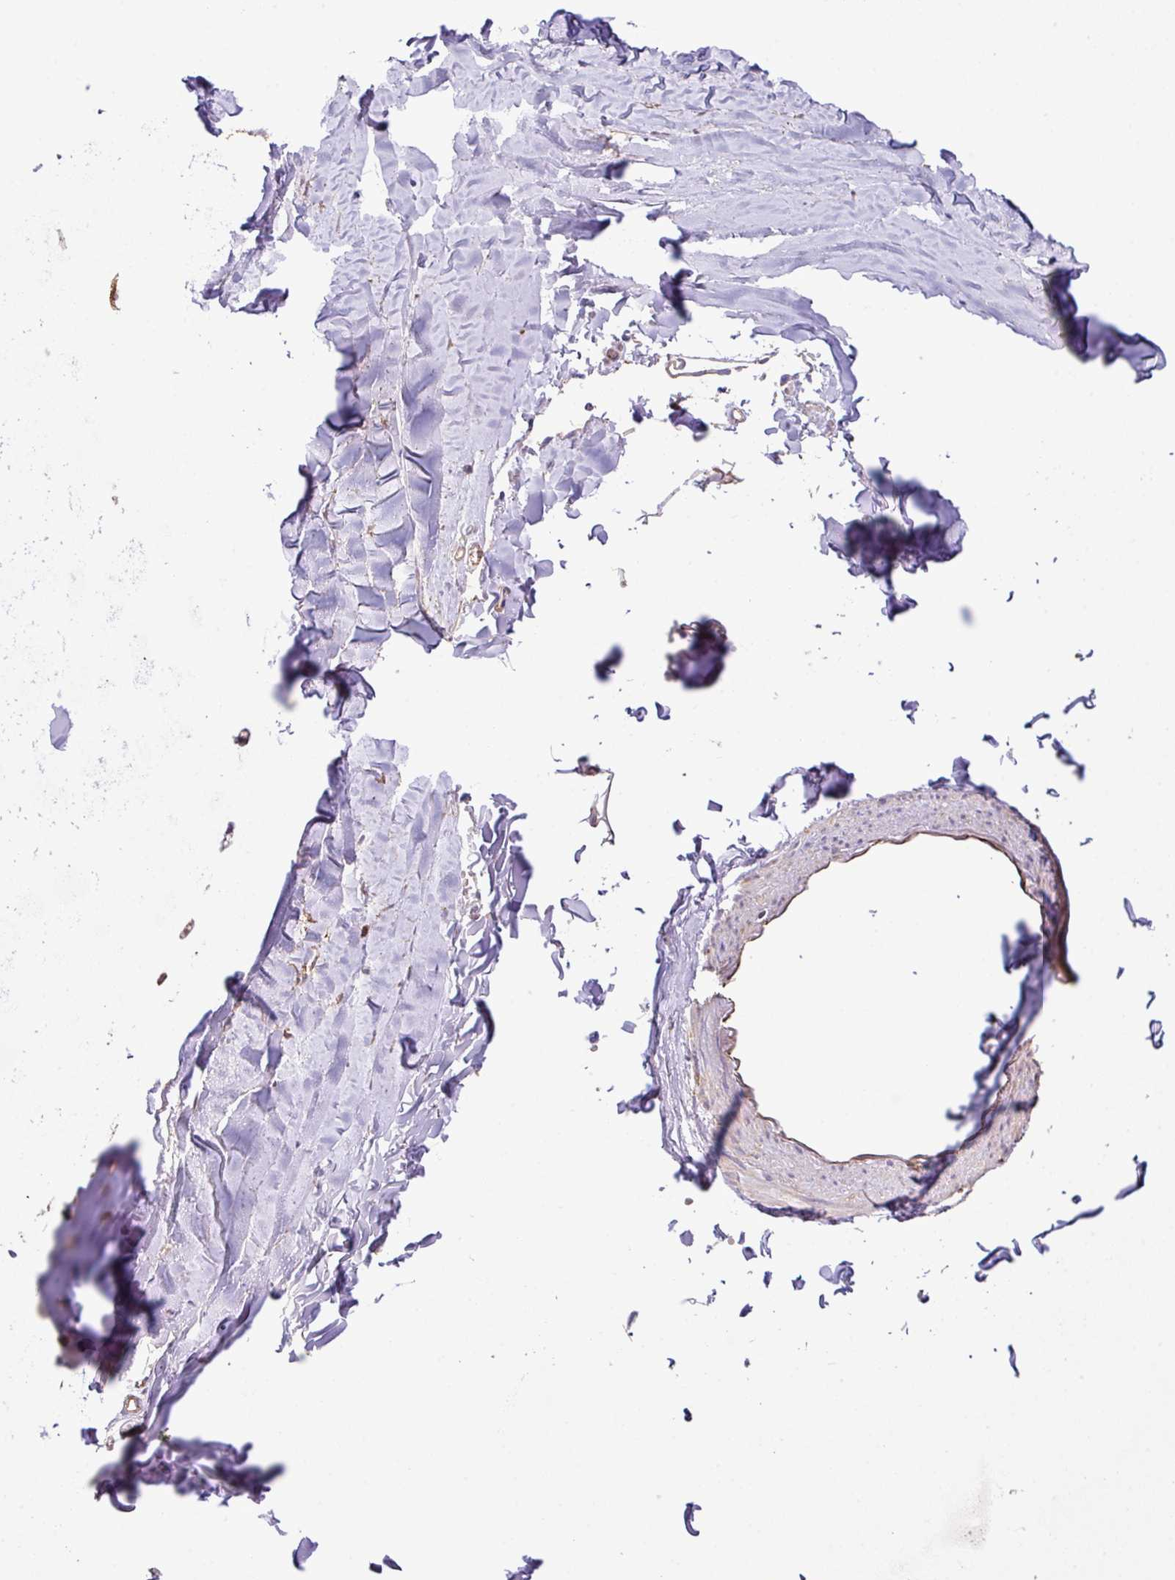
{"staining": {"intensity": "moderate", "quantity": ">75%", "location": "cytoplasmic/membranous"}, "tissue": "soft tissue", "cell_type": "Fibroblasts", "image_type": "normal", "snomed": [{"axis": "morphology", "description": "Normal tissue, NOS"}, {"axis": "topography", "description": "Cartilage tissue"}, {"axis": "topography", "description": "Bronchus"}, {"axis": "topography", "description": "Peripheral nerve tissue"}], "caption": "High-power microscopy captured an immunohistochemistry micrograph of benign soft tissue, revealing moderate cytoplasmic/membranous expression in approximately >75% of fibroblasts. Immunohistochemistry (ihc) stains the protein of interest in brown and the nuclei are stained blue.", "gene": "LRRC53", "patient": {"sex": "female", "age": 59}}